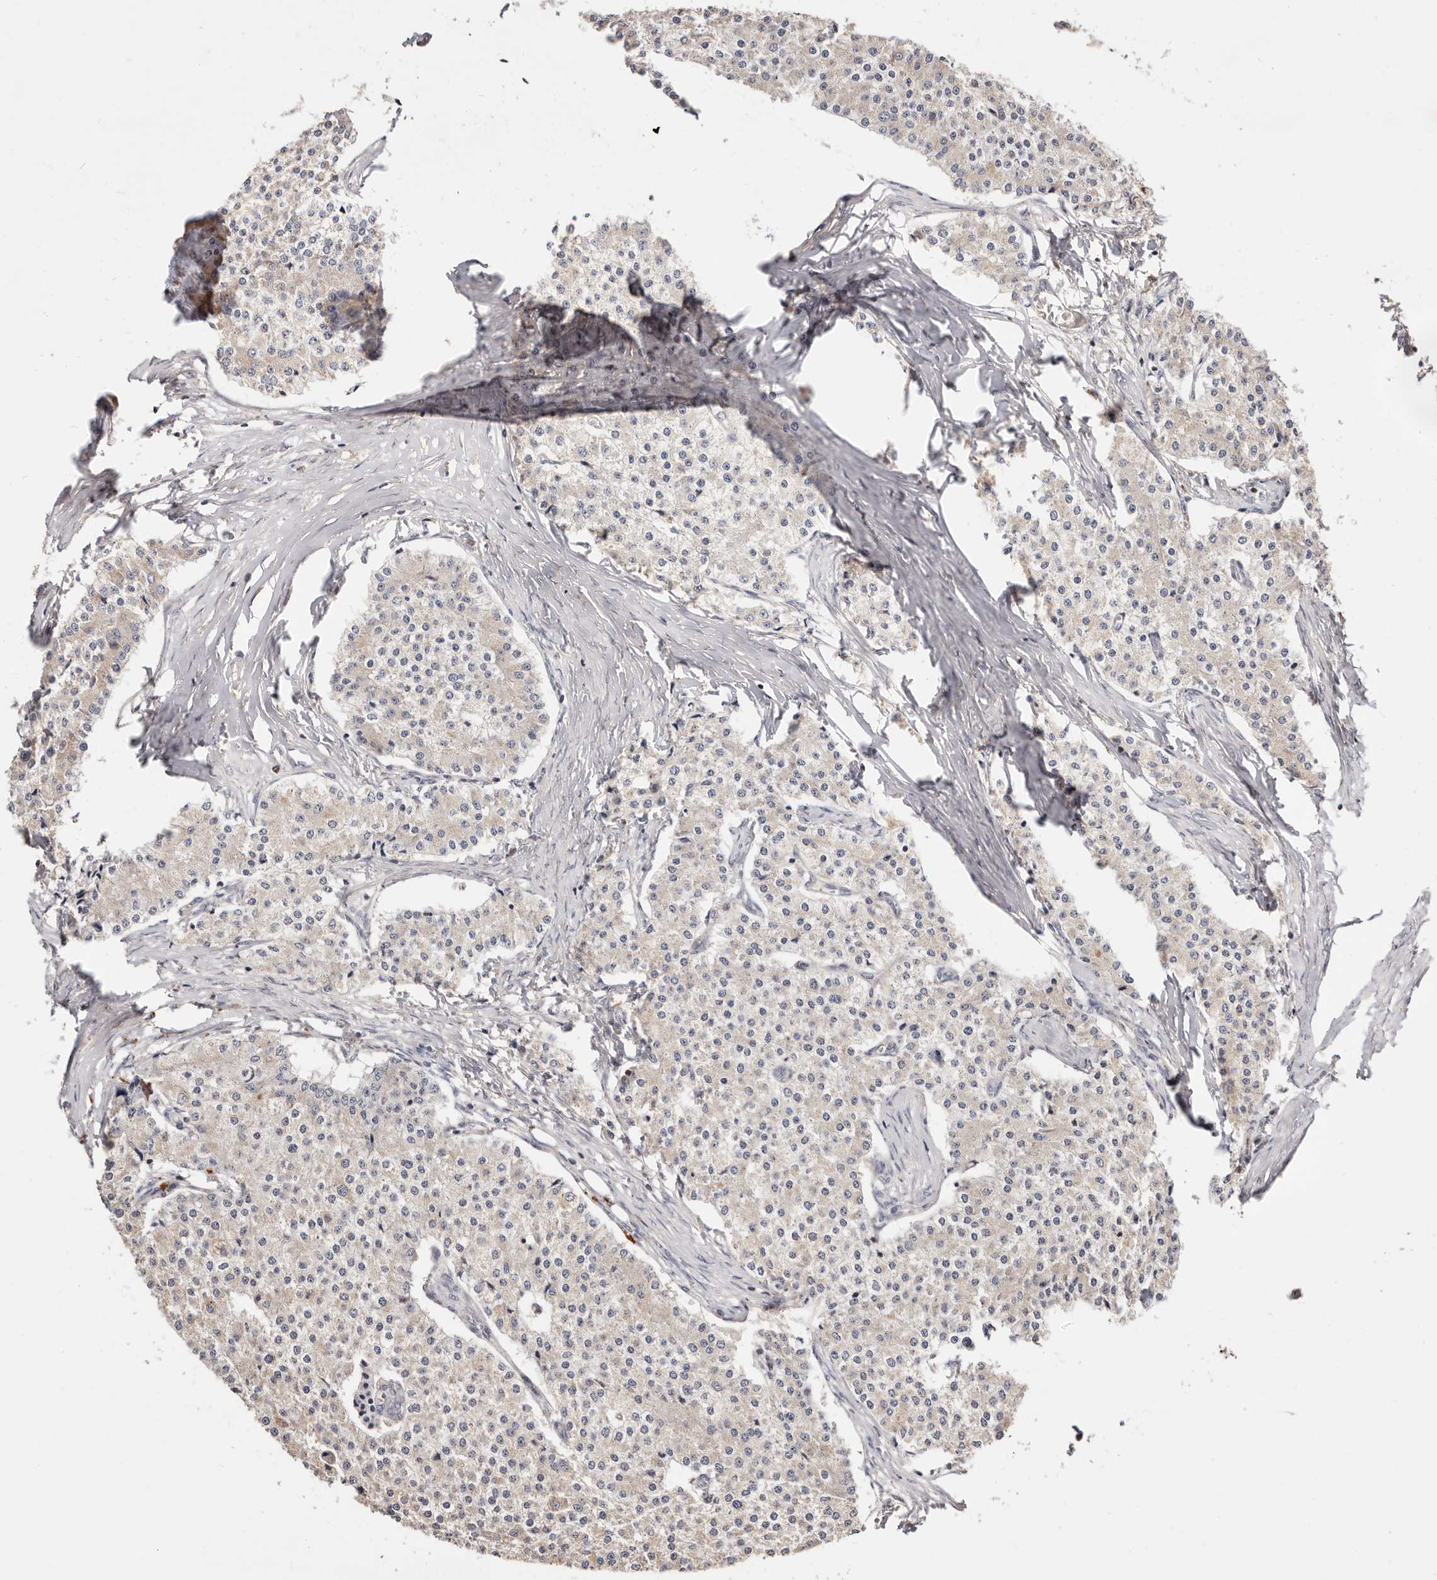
{"staining": {"intensity": "negative", "quantity": "none", "location": "none"}, "tissue": "carcinoid", "cell_type": "Tumor cells", "image_type": "cancer", "snomed": [{"axis": "morphology", "description": "Carcinoid, malignant, NOS"}, {"axis": "topography", "description": "Colon"}], "caption": "This is an IHC micrograph of human carcinoid. There is no expression in tumor cells.", "gene": "USP33", "patient": {"sex": "female", "age": 52}}